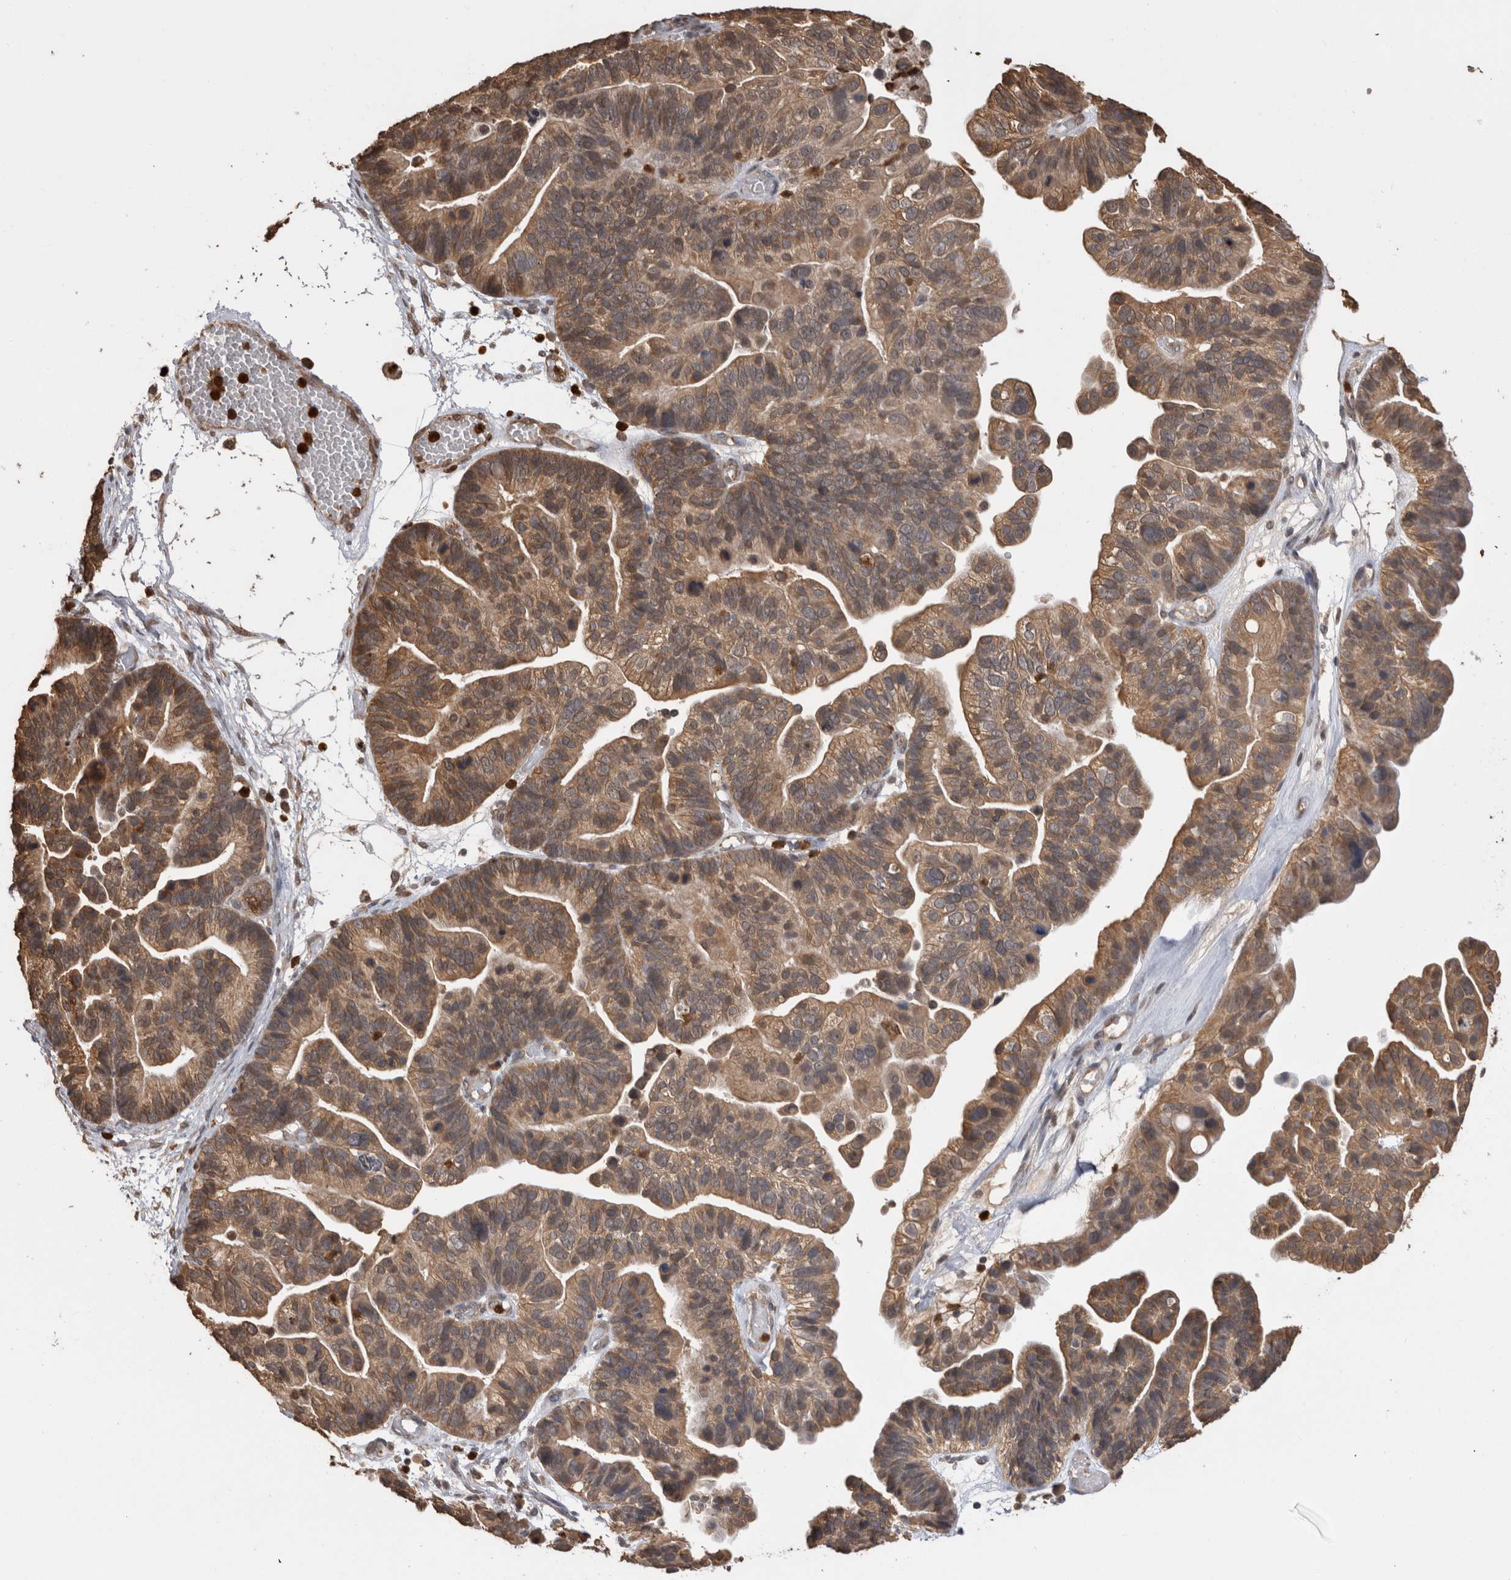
{"staining": {"intensity": "moderate", "quantity": ">75%", "location": "cytoplasmic/membranous"}, "tissue": "ovarian cancer", "cell_type": "Tumor cells", "image_type": "cancer", "snomed": [{"axis": "morphology", "description": "Cystadenocarcinoma, serous, NOS"}, {"axis": "topography", "description": "Ovary"}], "caption": "High-magnification brightfield microscopy of serous cystadenocarcinoma (ovarian) stained with DAB (3,3'-diaminobenzidine) (brown) and counterstained with hematoxylin (blue). tumor cells exhibit moderate cytoplasmic/membranous staining is seen in approximately>75% of cells.", "gene": "PAK4", "patient": {"sex": "female", "age": 56}}